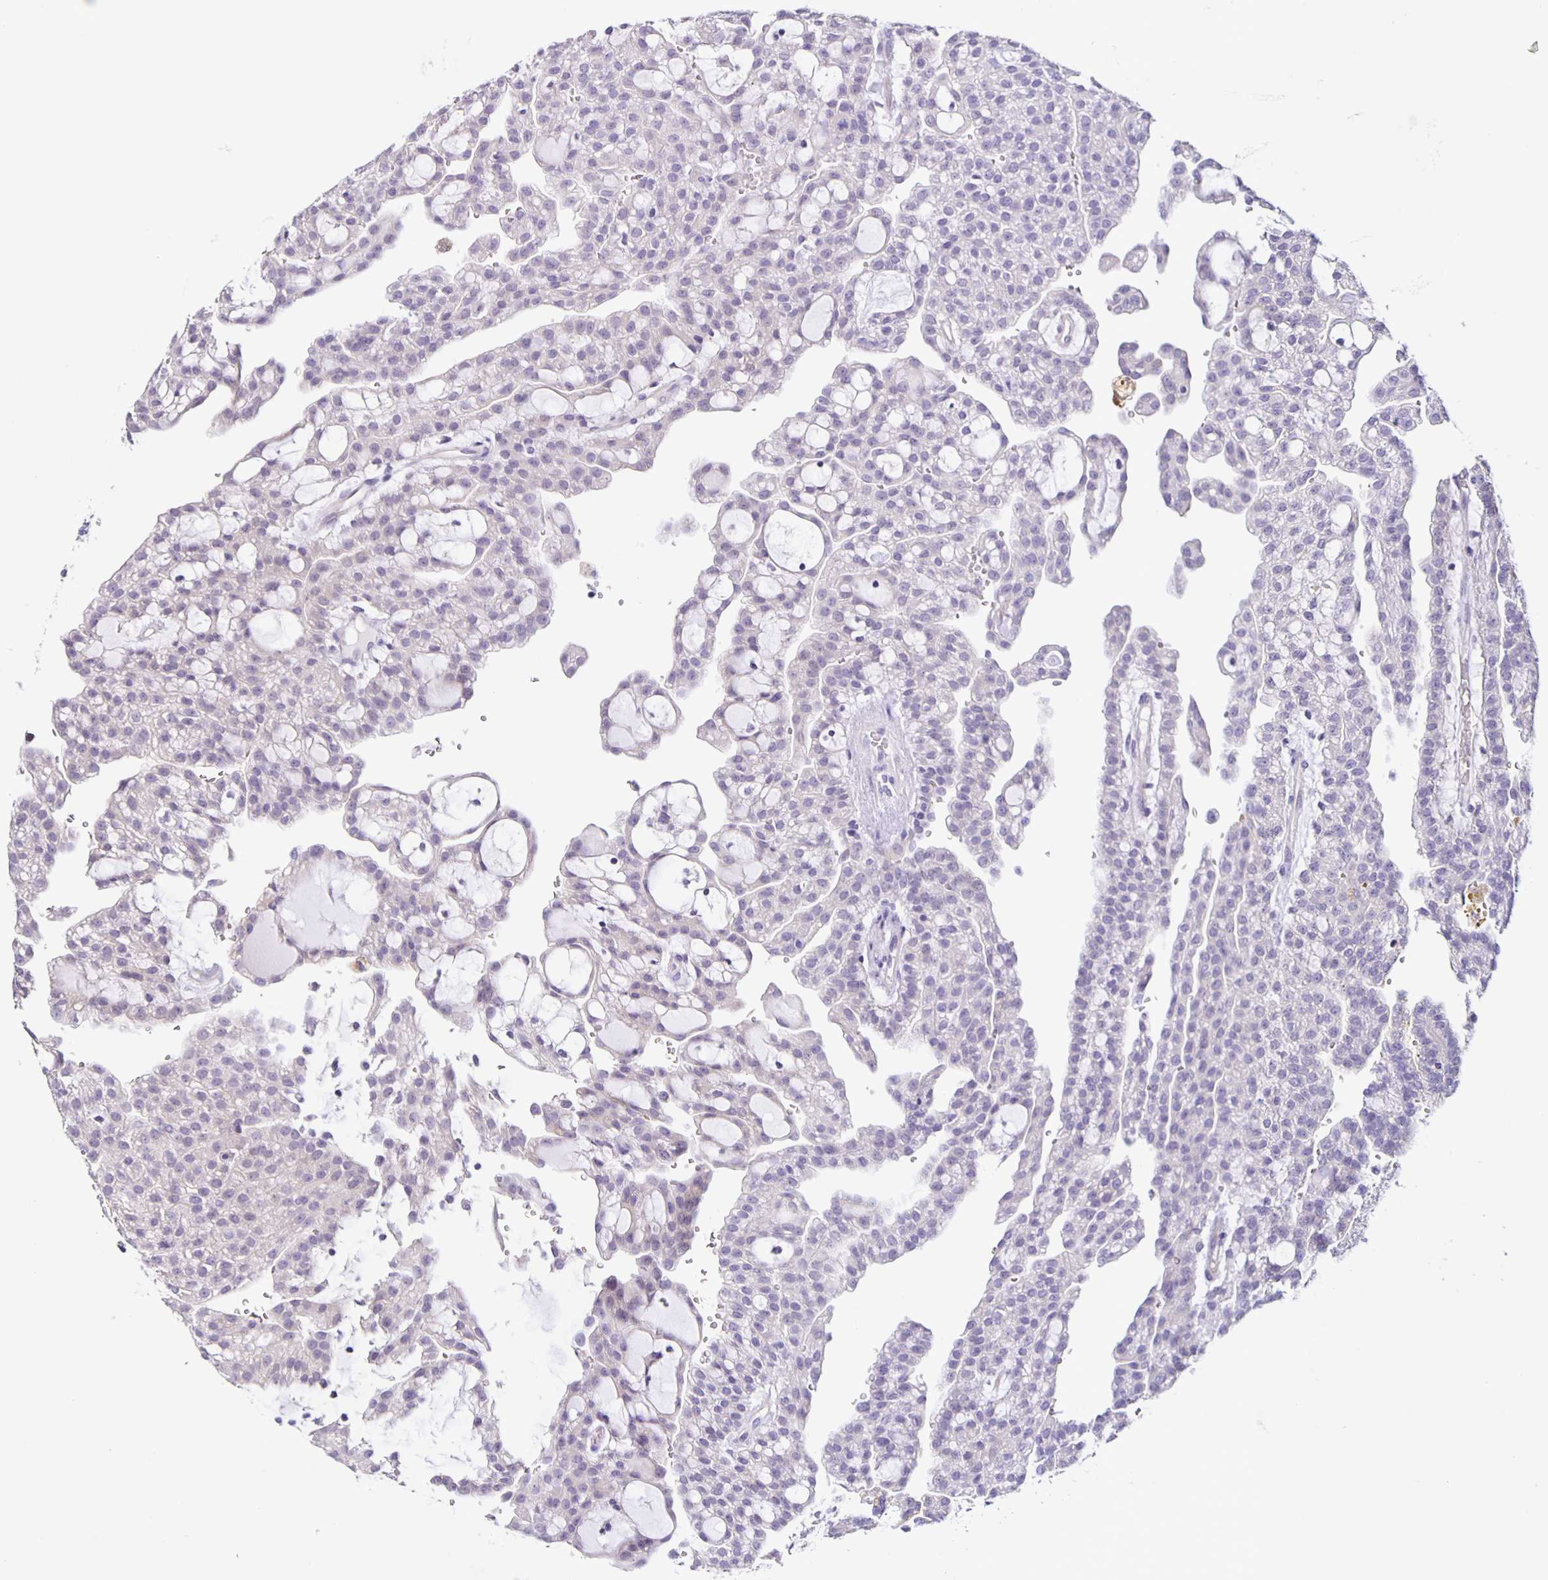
{"staining": {"intensity": "negative", "quantity": "none", "location": "none"}, "tissue": "renal cancer", "cell_type": "Tumor cells", "image_type": "cancer", "snomed": [{"axis": "morphology", "description": "Adenocarcinoma, NOS"}, {"axis": "topography", "description": "Kidney"}], "caption": "An immunohistochemistry image of adenocarcinoma (renal) is shown. There is no staining in tumor cells of adenocarcinoma (renal).", "gene": "SLC12A3", "patient": {"sex": "male", "age": 63}}